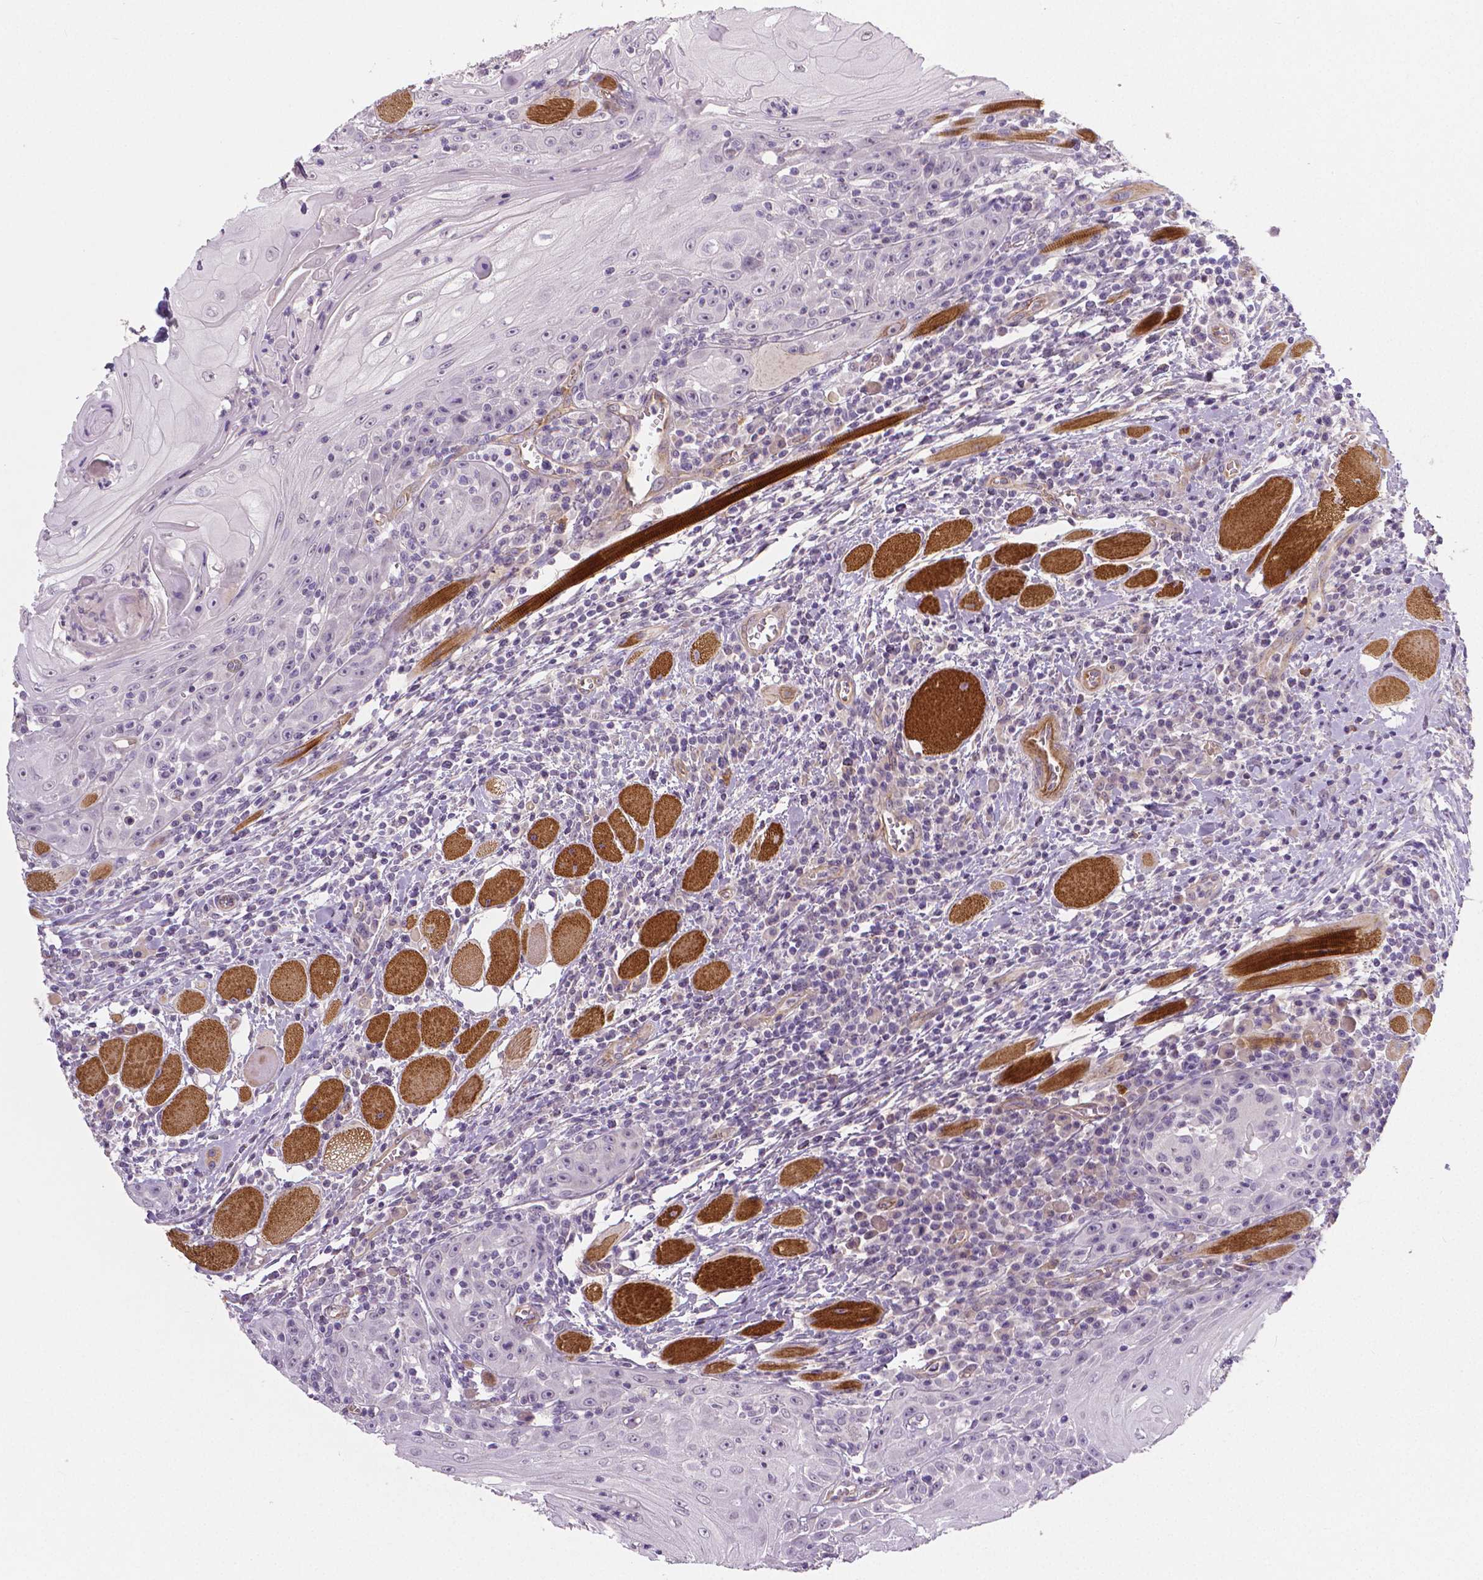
{"staining": {"intensity": "negative", "quantity": "none", "location": "none"}, "tissue": "head and neck cancer", "cell_type": "Tumor cells", "image_type": "cancer", "snomed": [{"axis": "morphology", "description": "Squamous cell carcinoma, NOS"}, {"axis": "topography", "description": "Head-Neck"}], "caption": "The image reveals no significant staining in tumor cells of head and neck cancer.", "gene": "FLT1", "patient": {"sex": "male", "age": 52}}